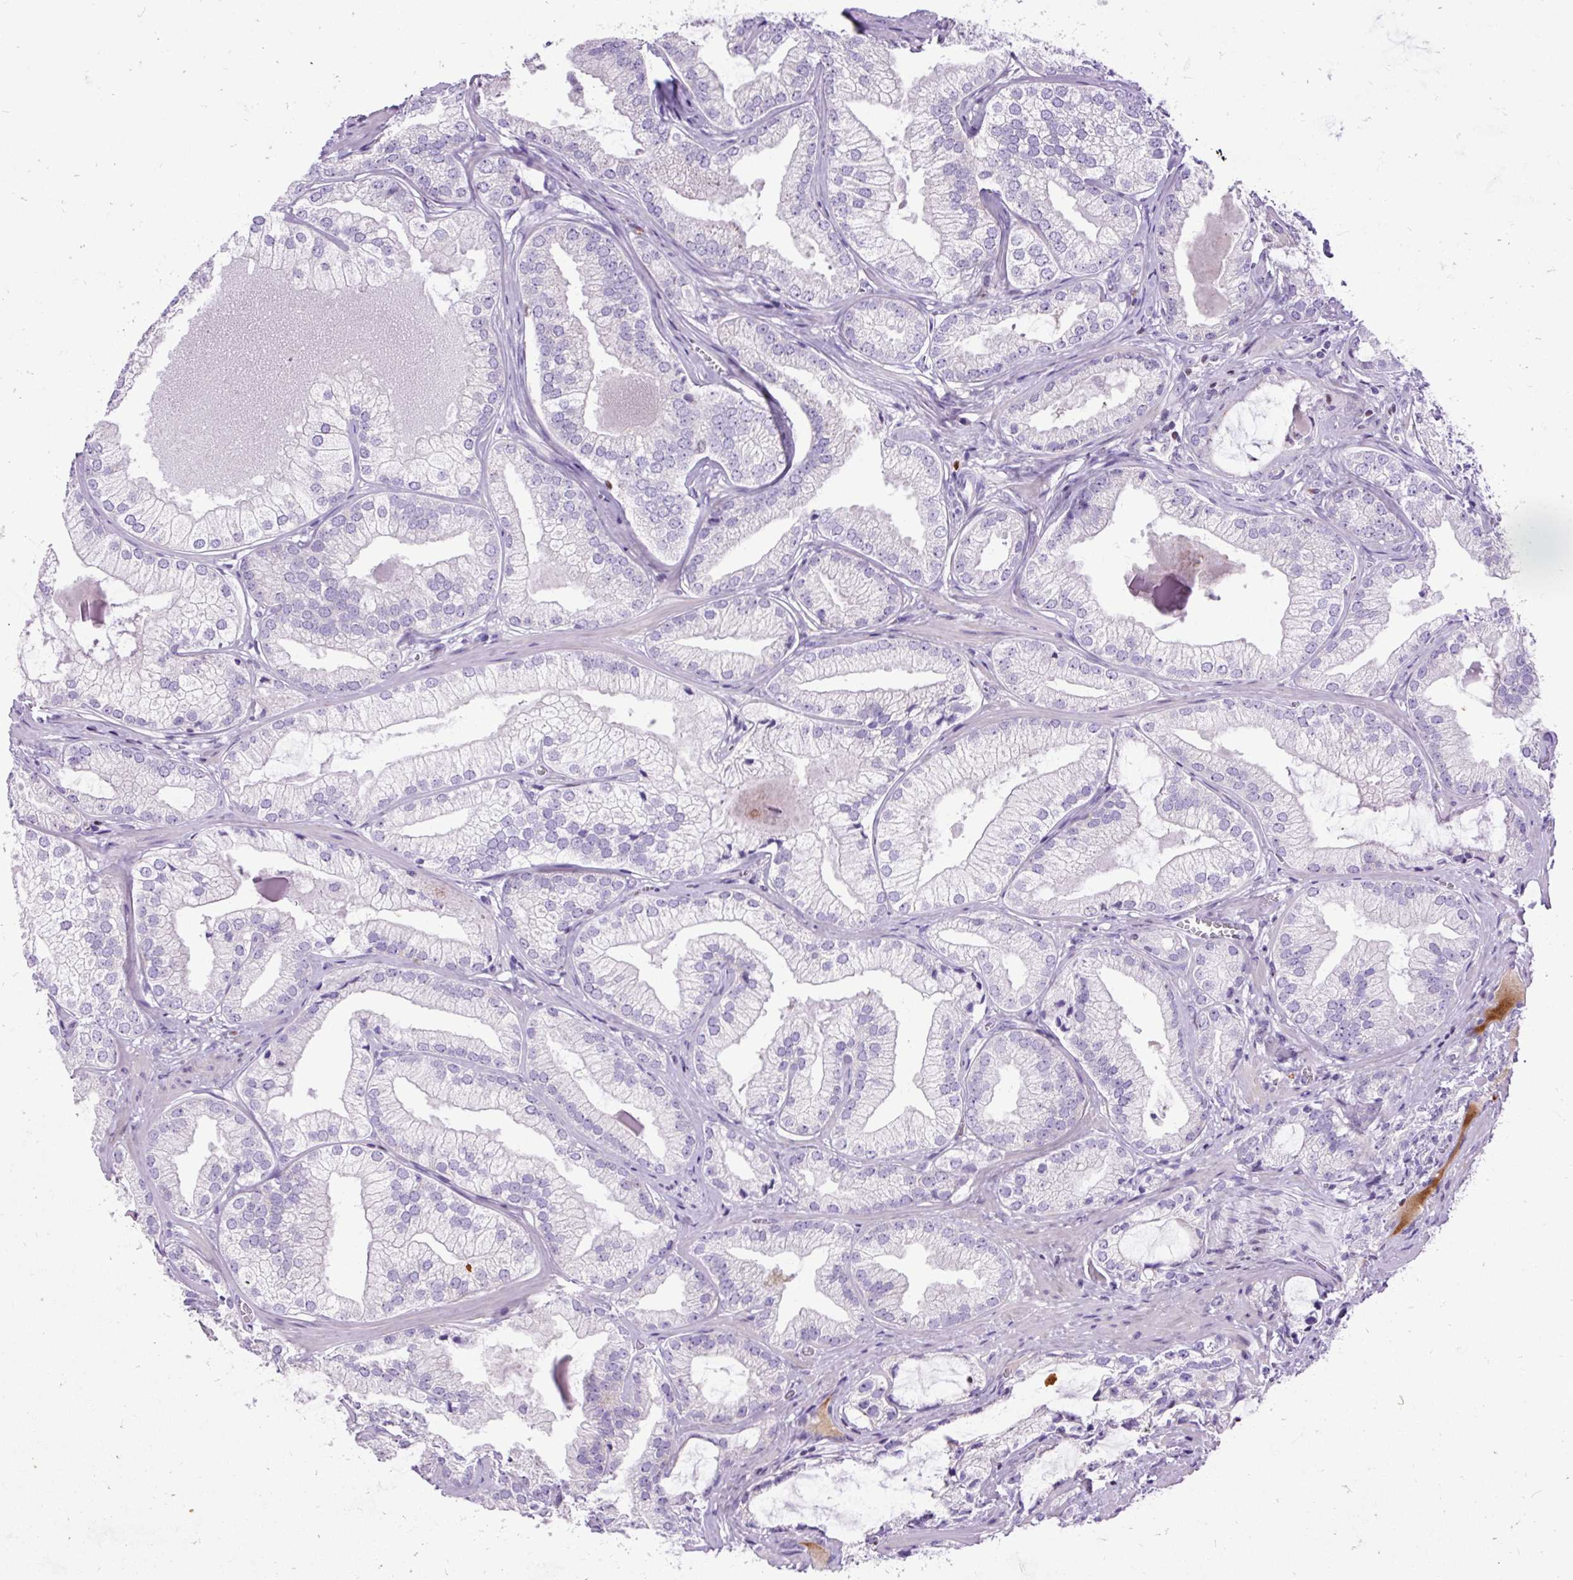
{"staining": {"intensity": "negative", "quantity": "none", "location": "none"}, "tissue": "prostate cancer", "cell_type": "Tumor cells", "image_type": "cancer", "snomed": [{"axis": "morphology", "description": "Adenocarcinoma, Medium grade"}, {"axis": "topography", "description": "Prostate"}], "caption": "Immunohistochemistry photomicrograph of neoplastic tissue: prostate cancer stained with DAB displays no significant protein positivity in tumor cells.", "gene": "SPC24", "patient": {"sex": "male", "age": 57}}